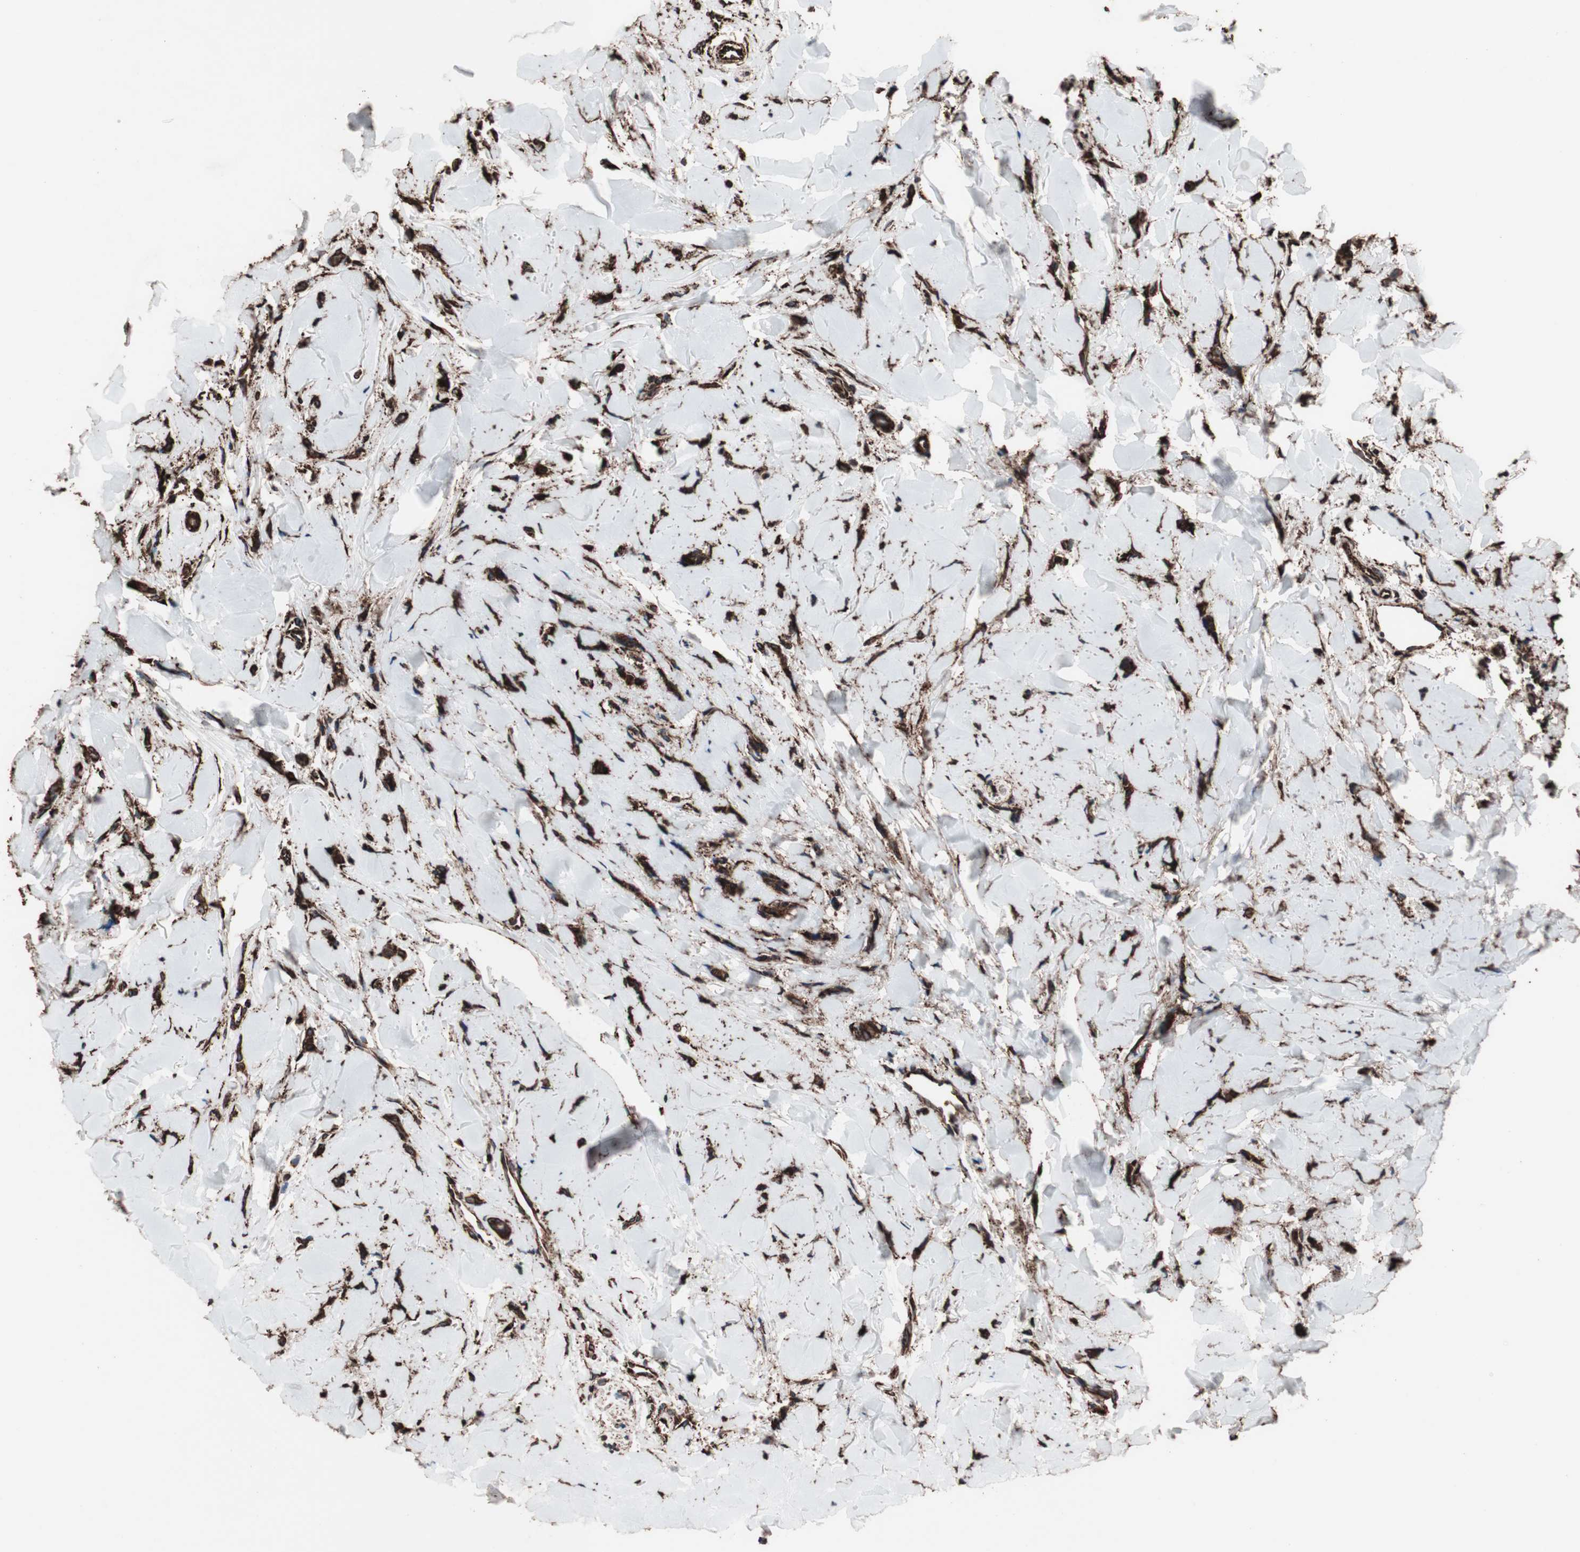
{"staining": {"intensity": "strong", "quantity": ">75%", "location": "cytoplasmic/membranous"}, "tissue": "breast cancer", "cell_type": "Tumor cells", "image_type": "cancer", "snomed": [{"axis": "morphology", "description": "Lobular carcinoma"}, {"axis": "topography", "description": "Skin"}, {"axis": "topography", "description": "Breast"}], "caption": "High-power microscopy captured an immunohistochemistry (IHC) image of lobular carcinoma (breast), revealing strong cytoplasmic/membranous positivity in approximately >75% of tumor cells.", "gene": "HSP90B1", "patient": {"sex": "female", "age": 46}}